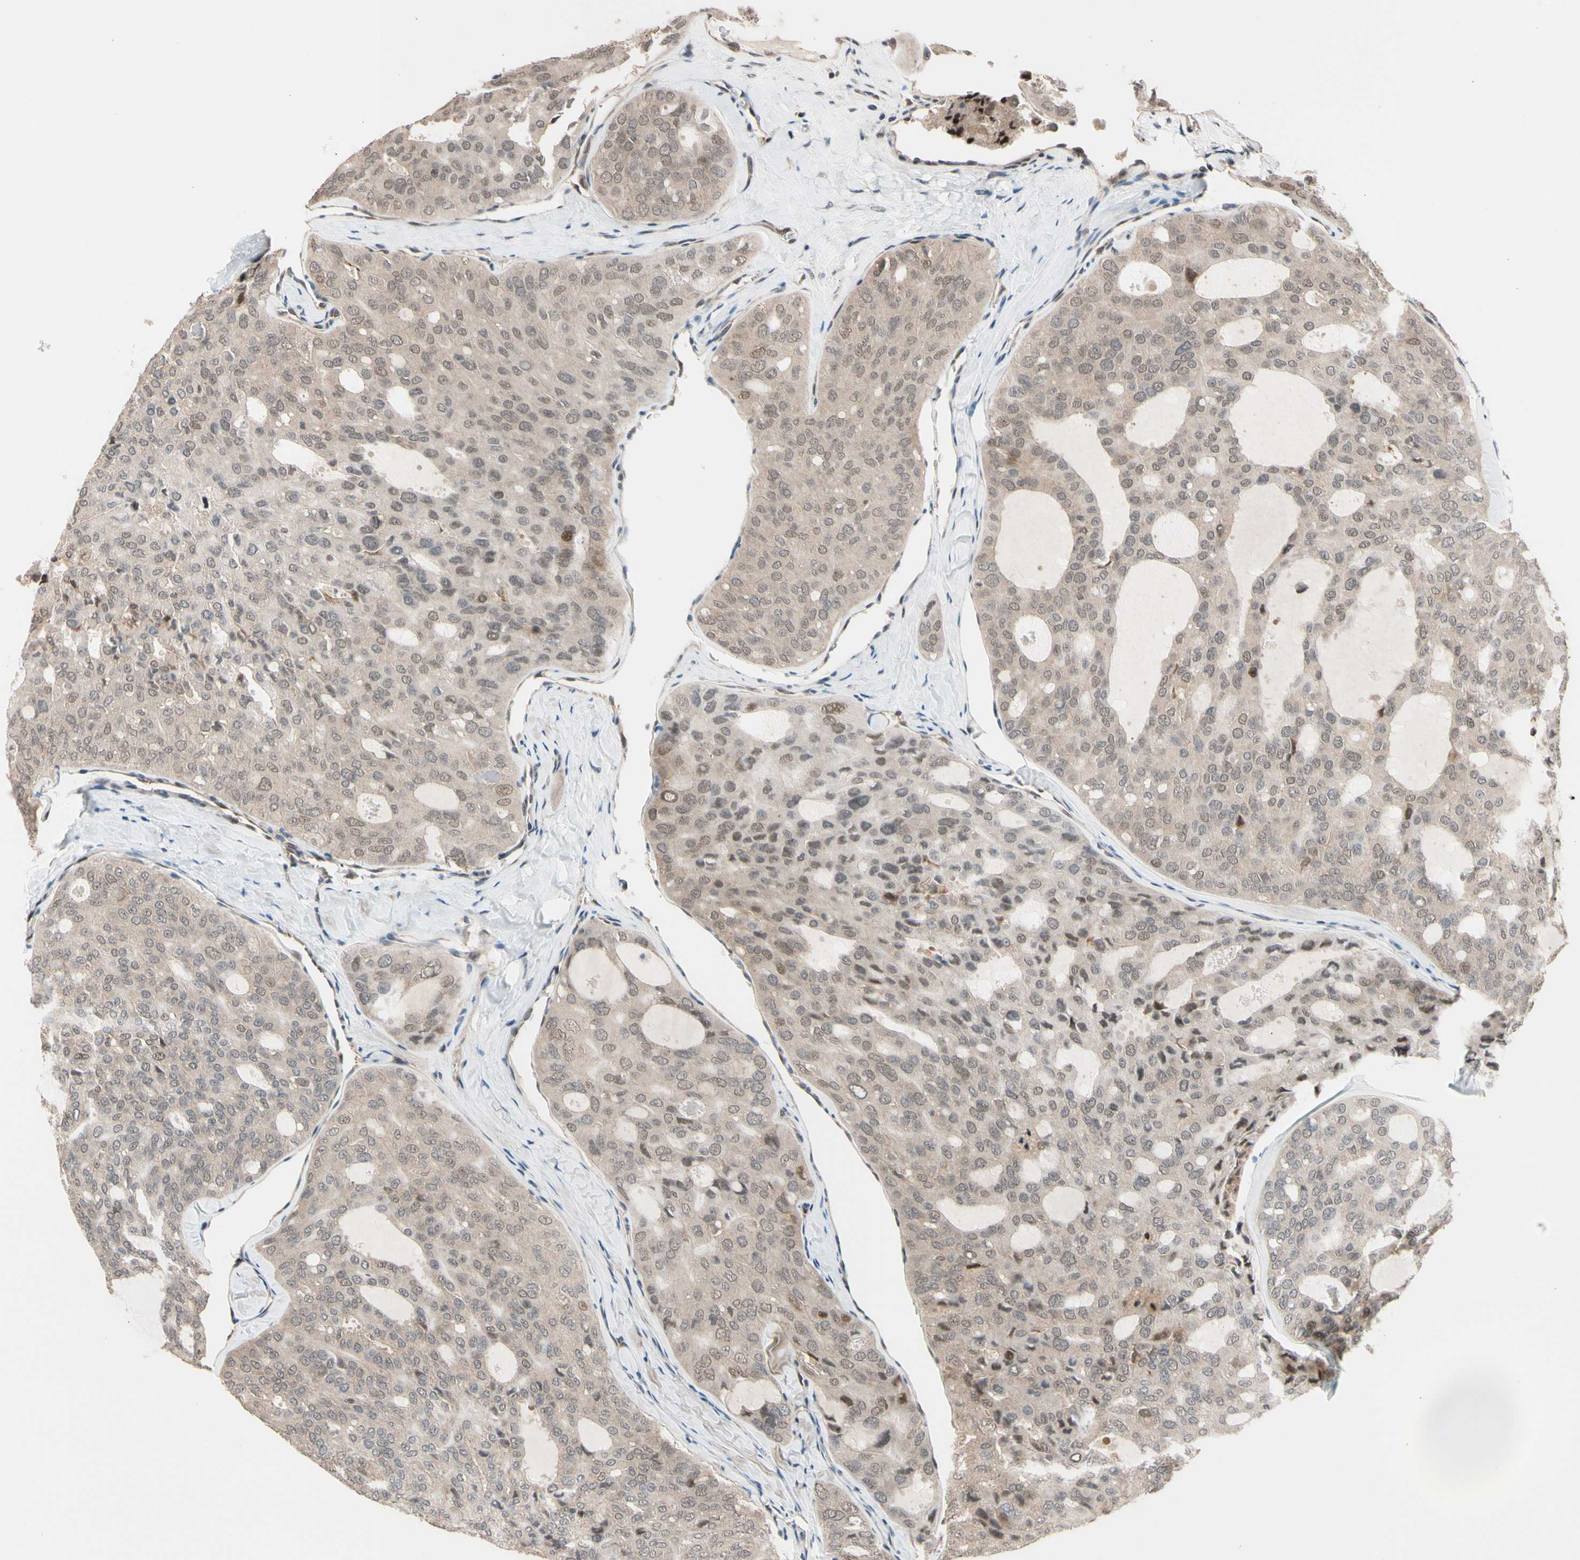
{"staining": {"intensity": "weak", "quantity": ">75%", "location": "cytoplasmic/membranous,nuclear"}, "tissue": "thyroid cancer", "cell_type": "Tumor cells", "image_type": "cancer", "snomed": [{"axis": "morphology", "description": "Follicular adenoma carcinoma, NOS"}, {"axis": "topography", "description": "Thyroid gland"}], "caption": "Thyroid cancer (follicular adenoma carcinoma) stained with DAB immunohistochemistry reveals low levels of weak cytoplasmic/membranous and nuclear expression in about >75% of tumor cells. (DAB (3,3'-diaminobenzidine) = brown stain, brightfield microscopy at high magnification).", "gene": "NGEF", "patient": {"sex": "male", "age": 75}}